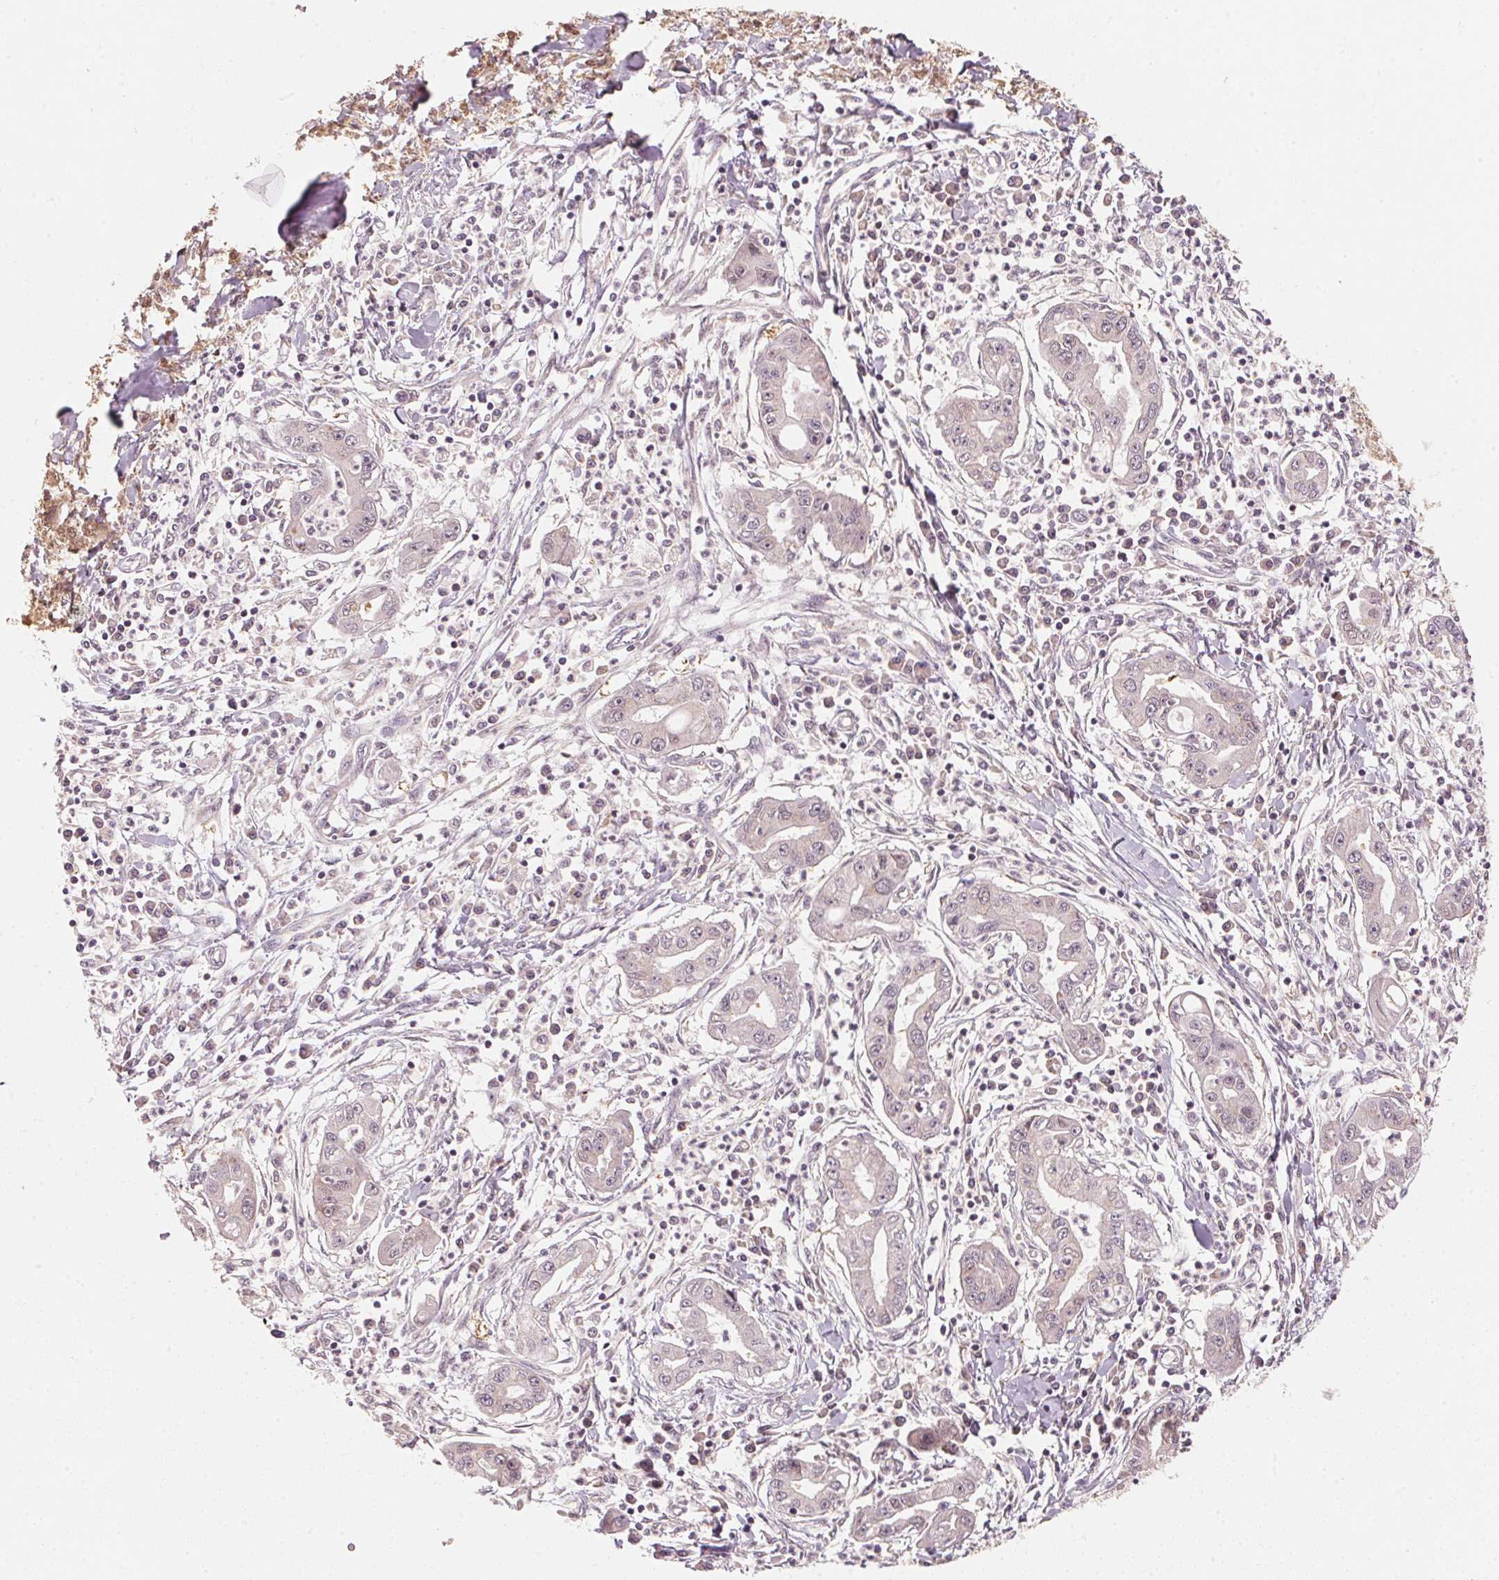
{"staining": {"intensity": "weak", "quantity": "25%-75%", "location": "cytoplasmic/membranous,nuclear"}, "tissue": "pancreatic cancer", "cell_type": "Tumor cells", "image_type": "cancer", "snomed": [{"axis": "morphology", "description": "Adenocarcinoma, NOS"}, {"axis": "topography", "description": "Pancreas"}], "caption": "Brown immunohistochemical staining in human pancreatic adenocarcinoma displays weak cytoplasmic/membranous and nuclear positivity in about 25%-75% of tumor cells. Immunohistochemistry (ihc) stains the protein of interest in brown and the nuclei are stained blue.", "gene": "C2orf73", "patient": {"sex": "male", "age": 72}}